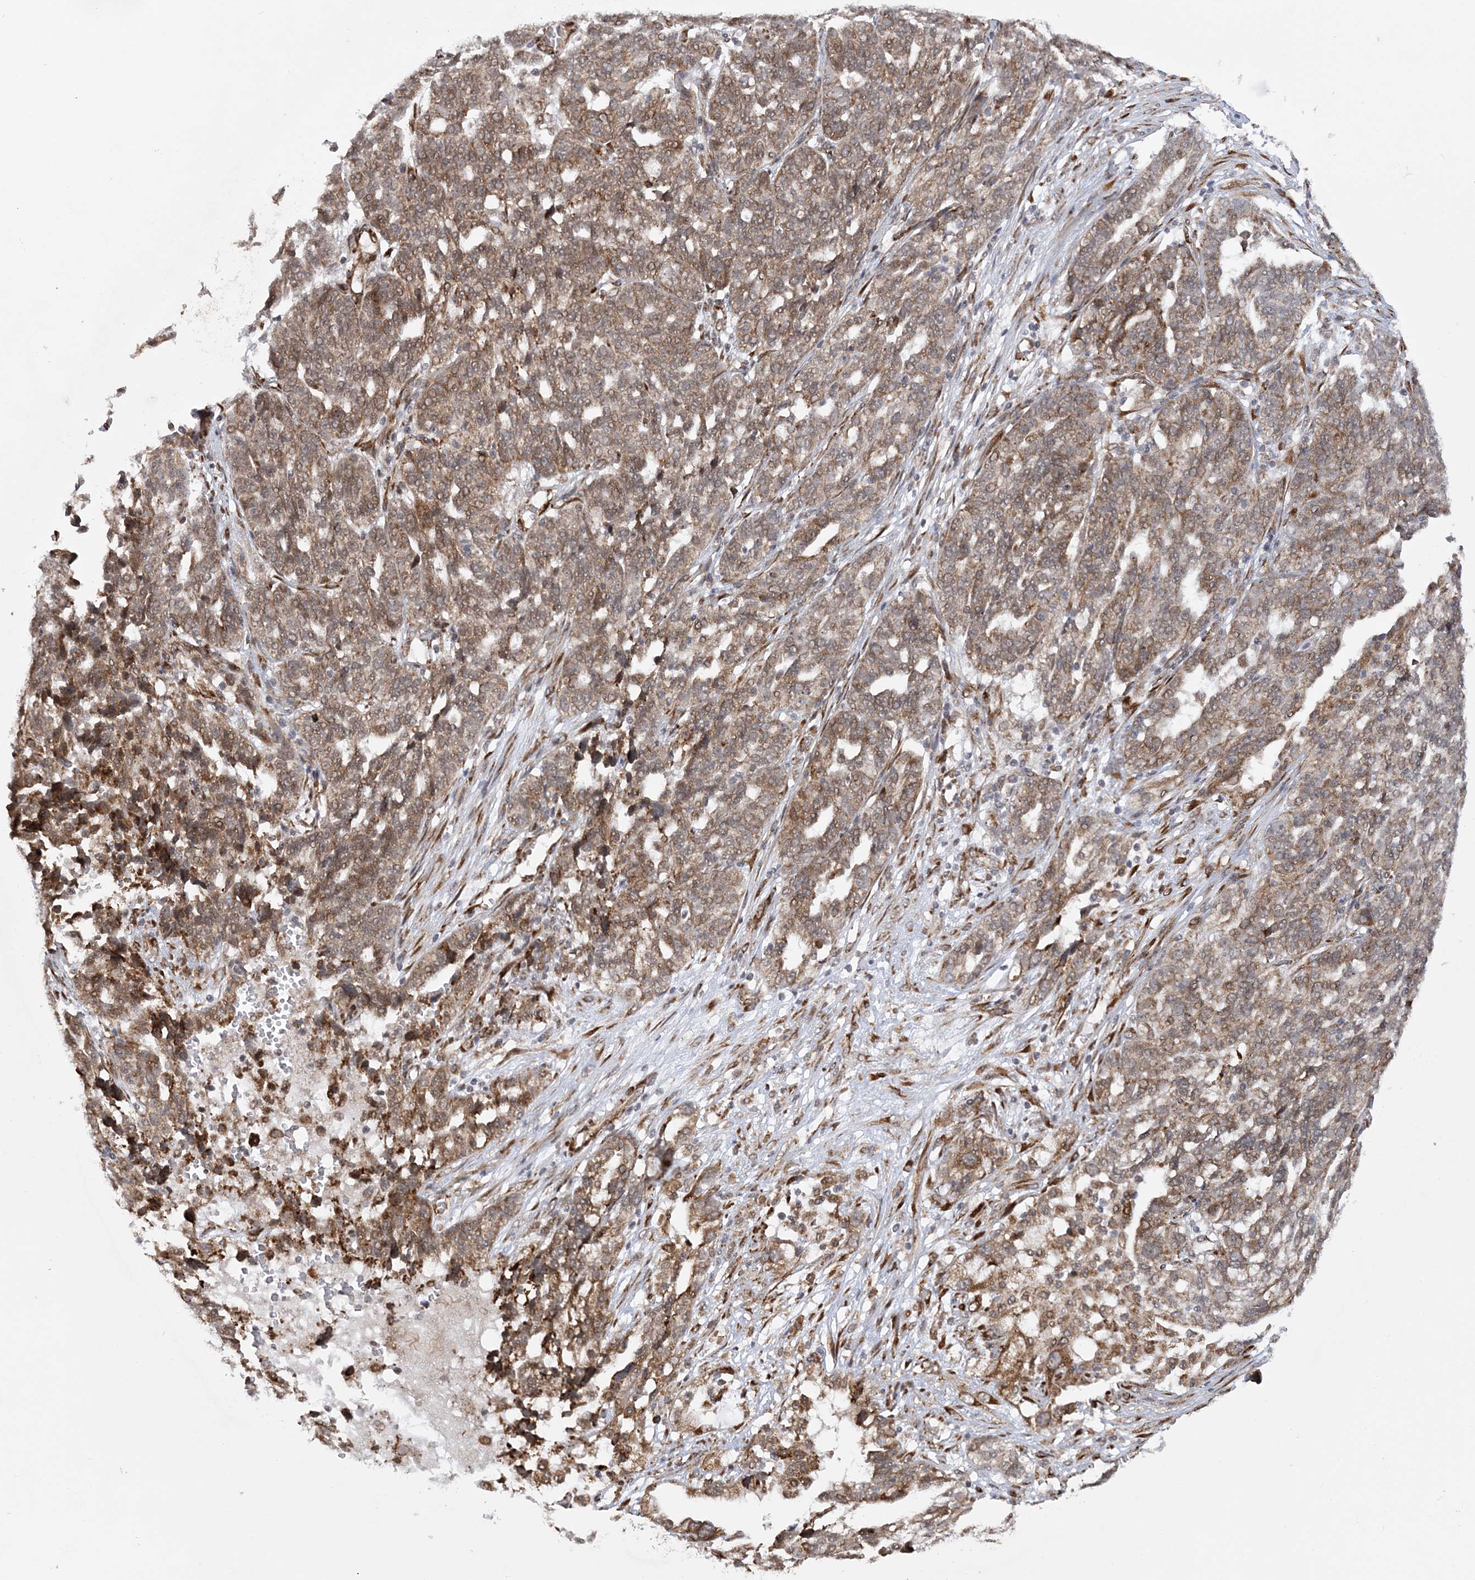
{"staining": {"intensity": "moderate", "quantity": ">75%", "location": "cytoplasmic/membranous"}, "tissue": "ovarian cancer", "cell_type": "Tumor cells", "image_type": "cancer", "snomed": [{"axis": "morphology", "description": "Cystadenocarcinoma, serous, NOS"}, {"axis": "topography", "description": "Ovary"}], "caption": "This is an image of immunohistochemistry (IHC) staining of ovarian cancer, which shows moderate staining in the cytoplasmic/membranous of tumor cells.", "gene": "MRPL47", "patient": {"sex": "female", "age": 59}}